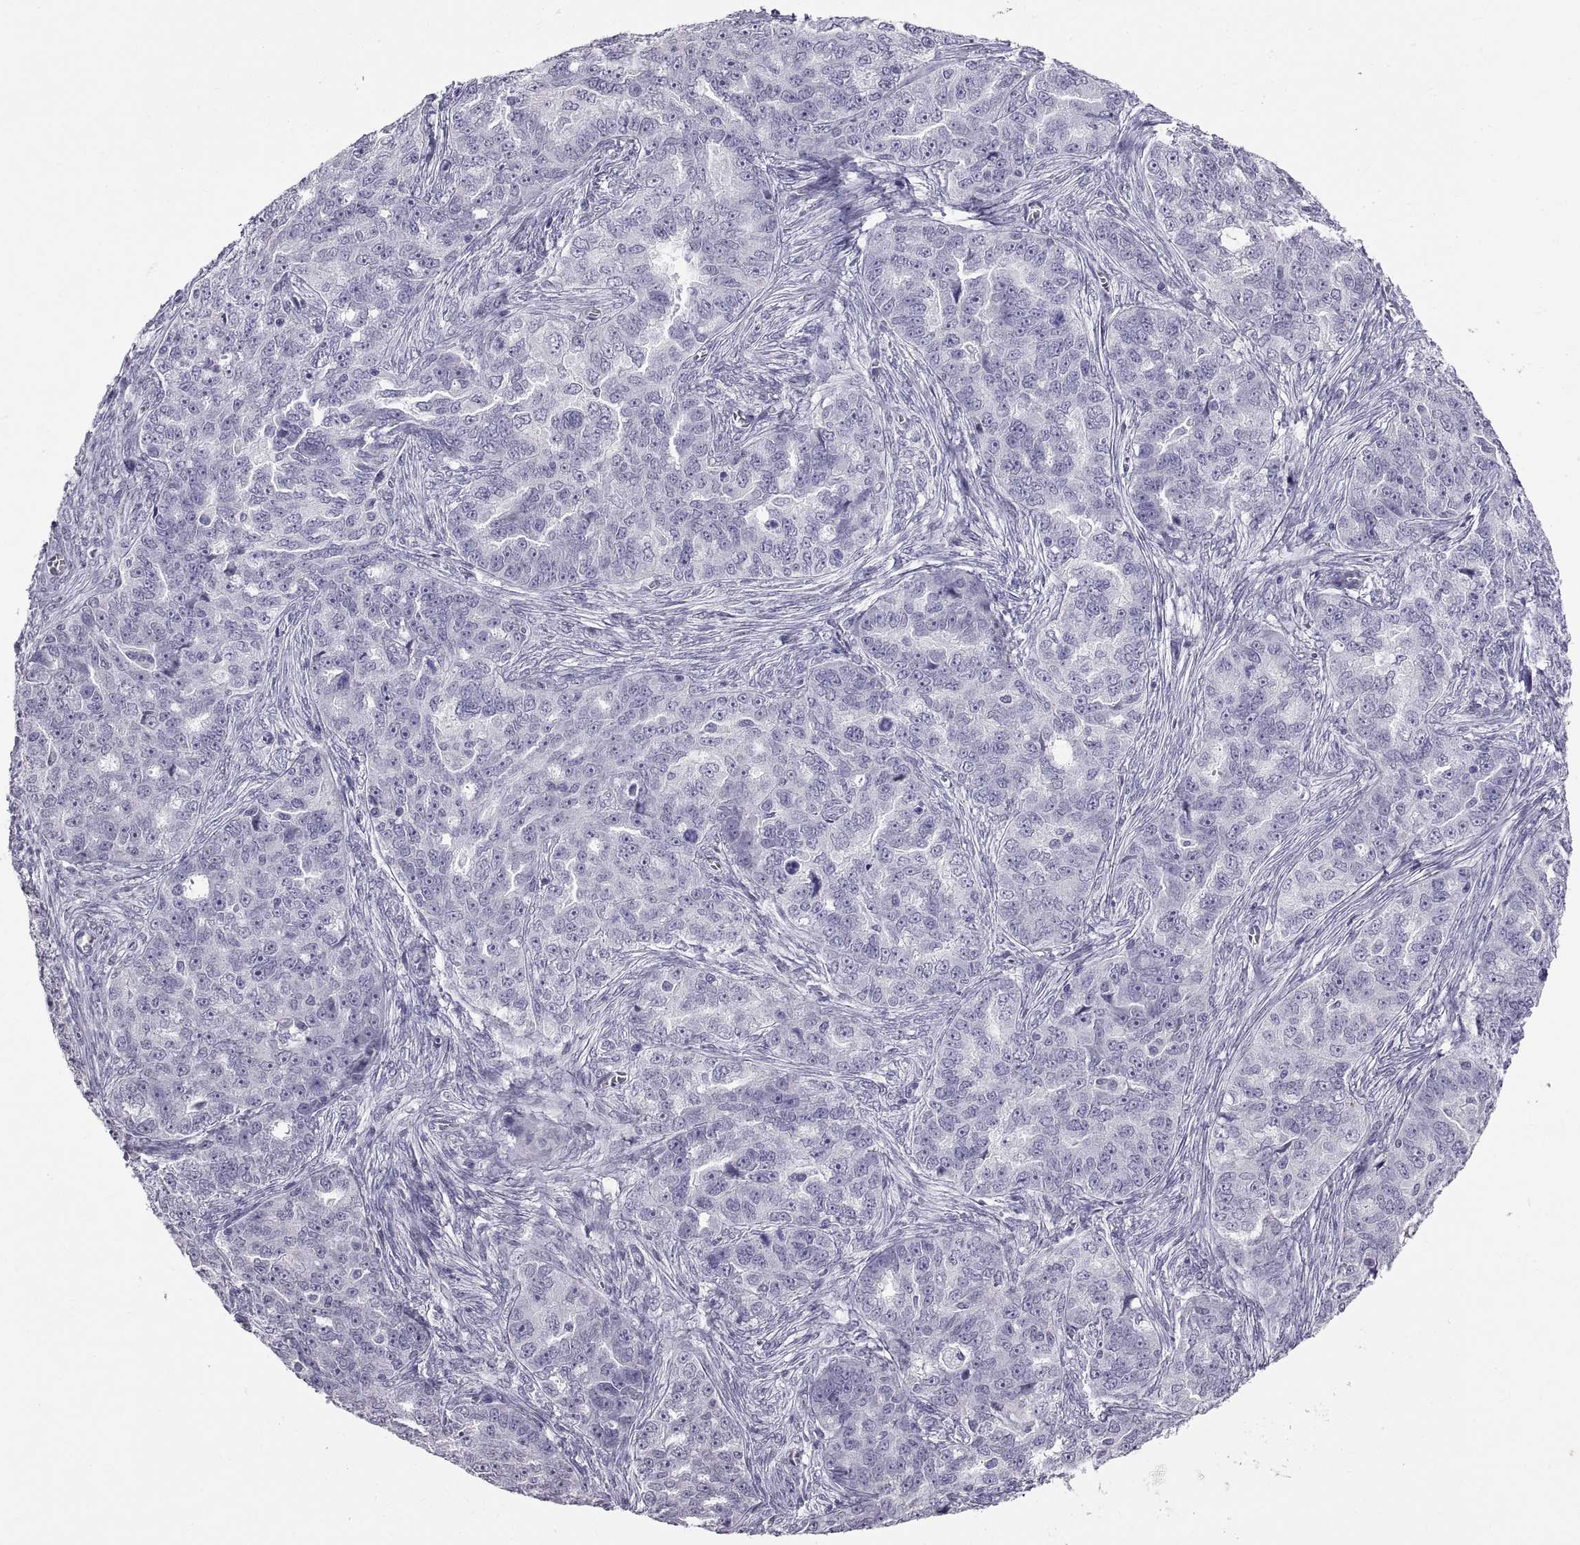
{"staining": {"intensity": "negative", "quantity": "none", "location": "none"}, "tissue": "ovarian cancer", "cell_type": "Tumor cells", "image_type": "cancer", "snomed": [{"axis": "morphology", "description": "Cystadenocarcinoma, serous, NOS"}, {"axis": "topography", "description": "Ovary"}], "caption": "The photomicrograph demonstrates no significant staining in tumor cells of ovarian cancer.", "gene": "KRT77", "patient": {"sex": "female", "age": 51}}